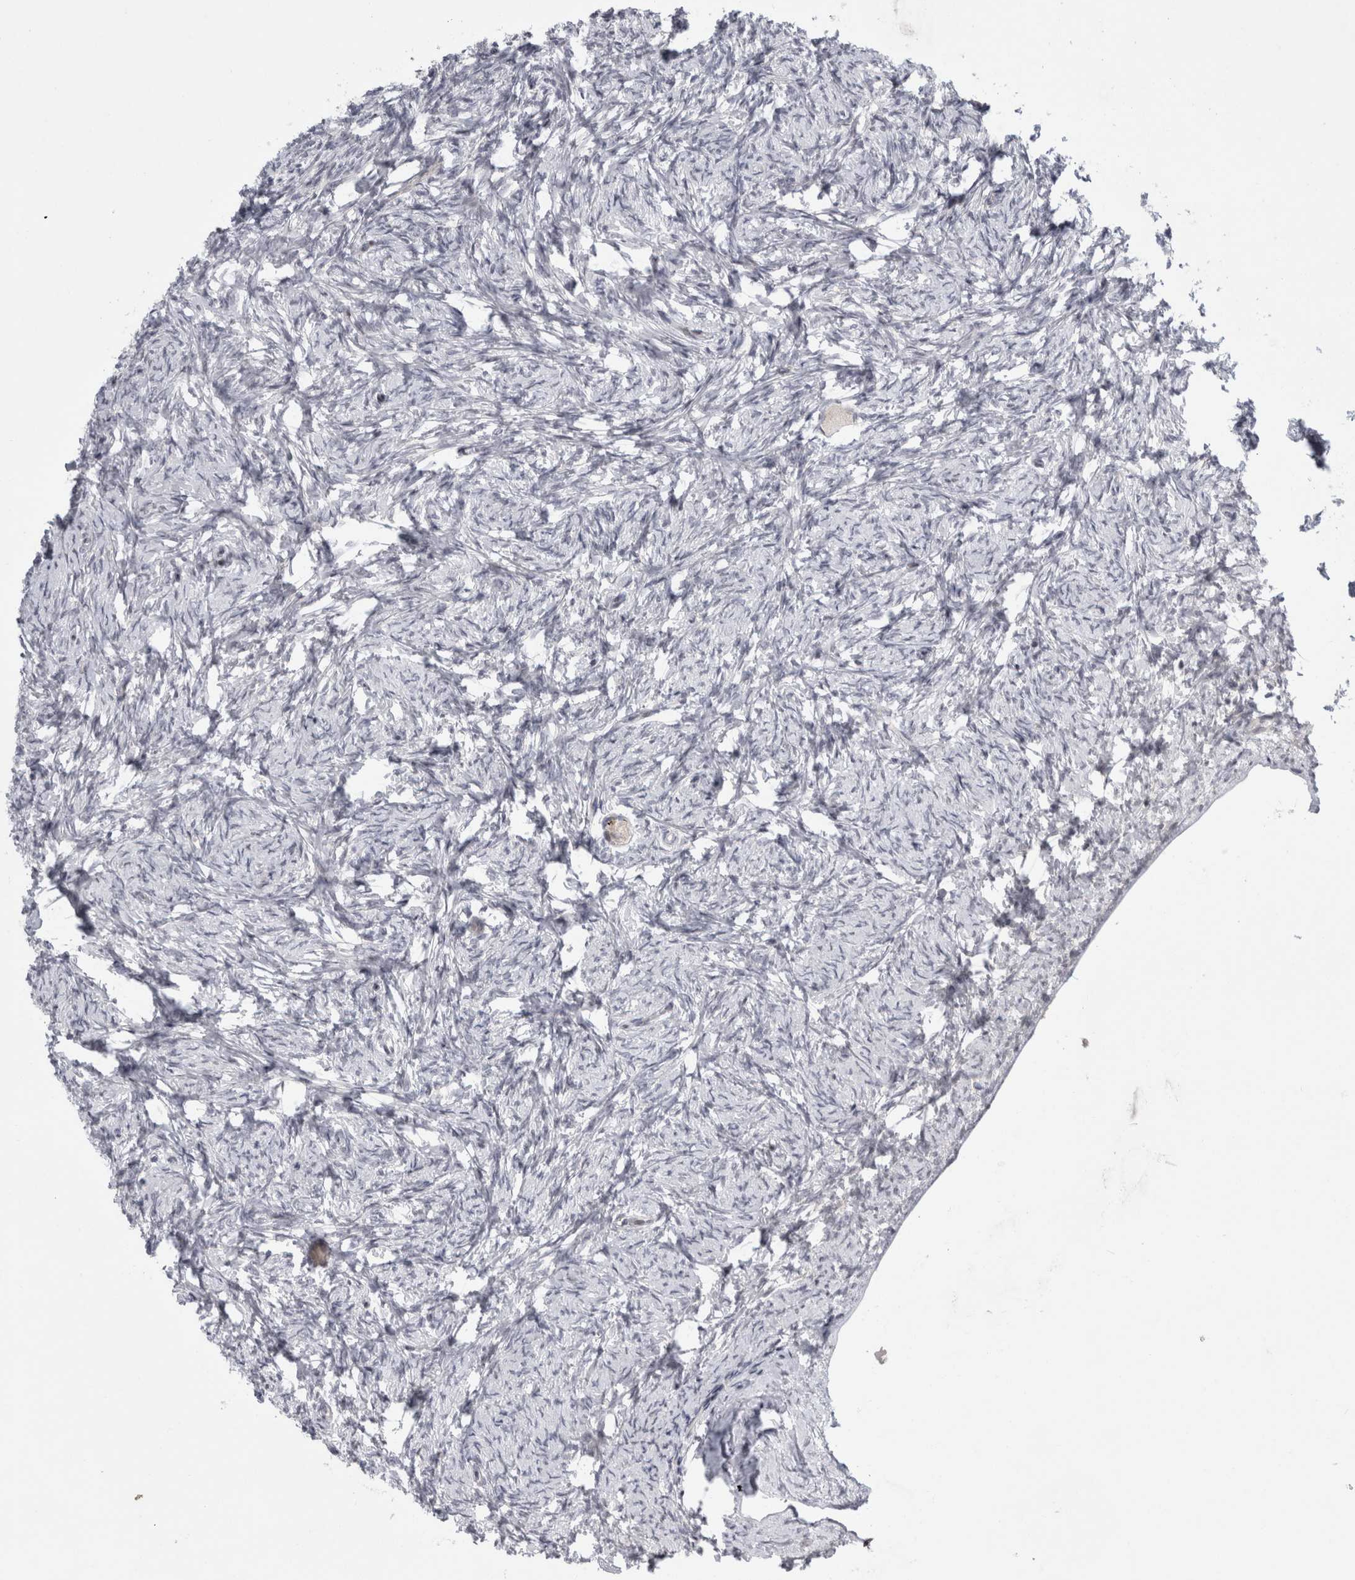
{"staining": {"intensity": "weak", "quantity": "<25%", "location": "cytoplasmic/membranous"}, "tissue": "ovary", "cell_type": "Follicle cells", "image_type": "normal", "snomed": [{"axis": "morphology", "description": "Normal tissue, NOS"}, {"axis": "topography", "description": "Ovary"}], "caption": "IHC of normal ovary exhibits no staining in follicle cells. (IHC, brightfield microscopy, high magnification).", "gene": "UTP25", "patient": {"sex": "female", "age": 34}}